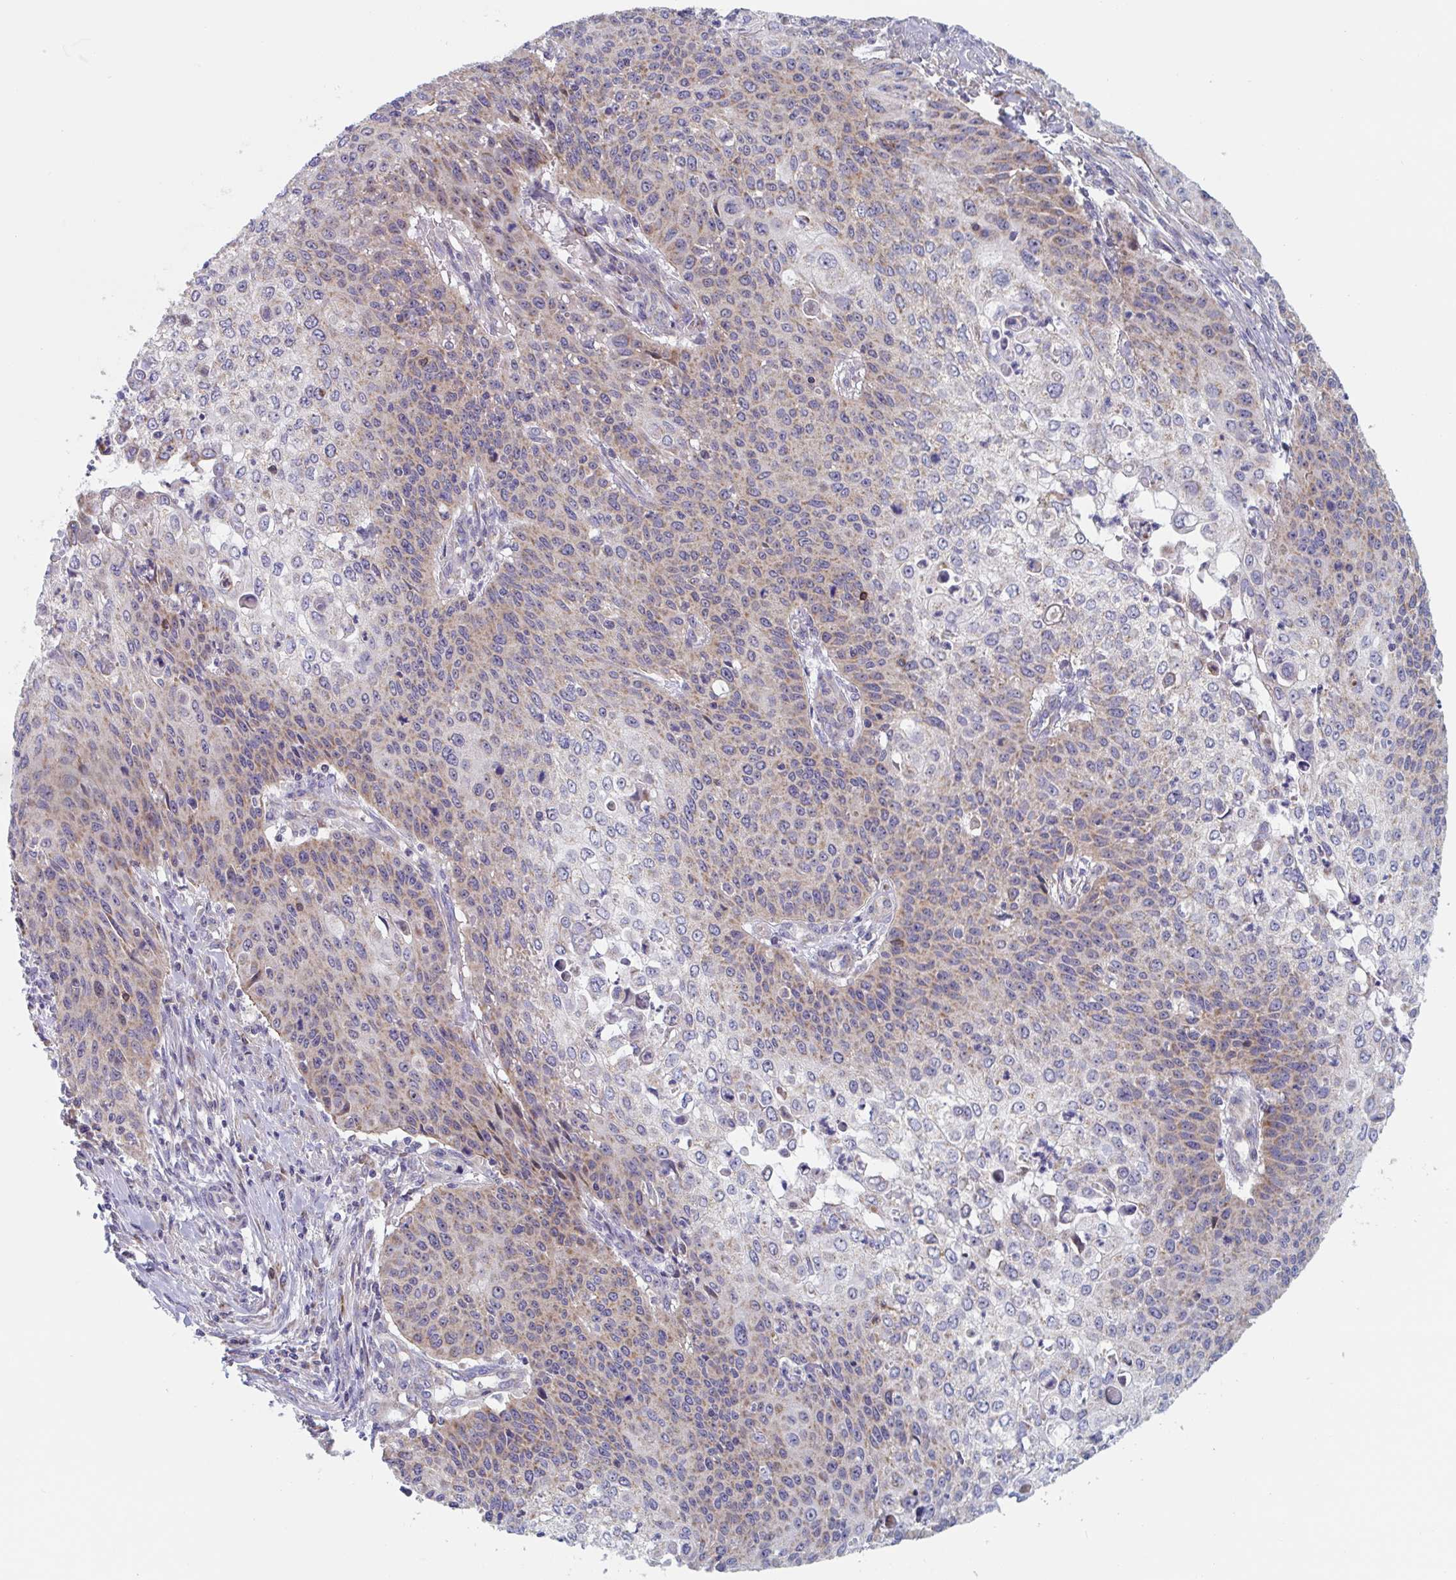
{"staining": {"intensity": "moderate", "quantity": "25%-75%", "location": "cytoplasmic/membranous,nuclear"}, "tissue": "cervical cancer", "cell_type": "Tumor cells", "image_type": "cancer", "snomed": [{"axis": "morphology", "description": "Squamous cell carcinoma, NOS"}, {"axis": "topography", "description": "Cervix"}], "caption": "DAB immunohistochemical staining of human squamous cell carcinoma (cervical) reveals moderate cytoplasmic/membranous and nuclear protein expression in about 25%-75% of tumor cells.", "gene": "MRPL53", "patient": {"sex": "female", "age": 65}}